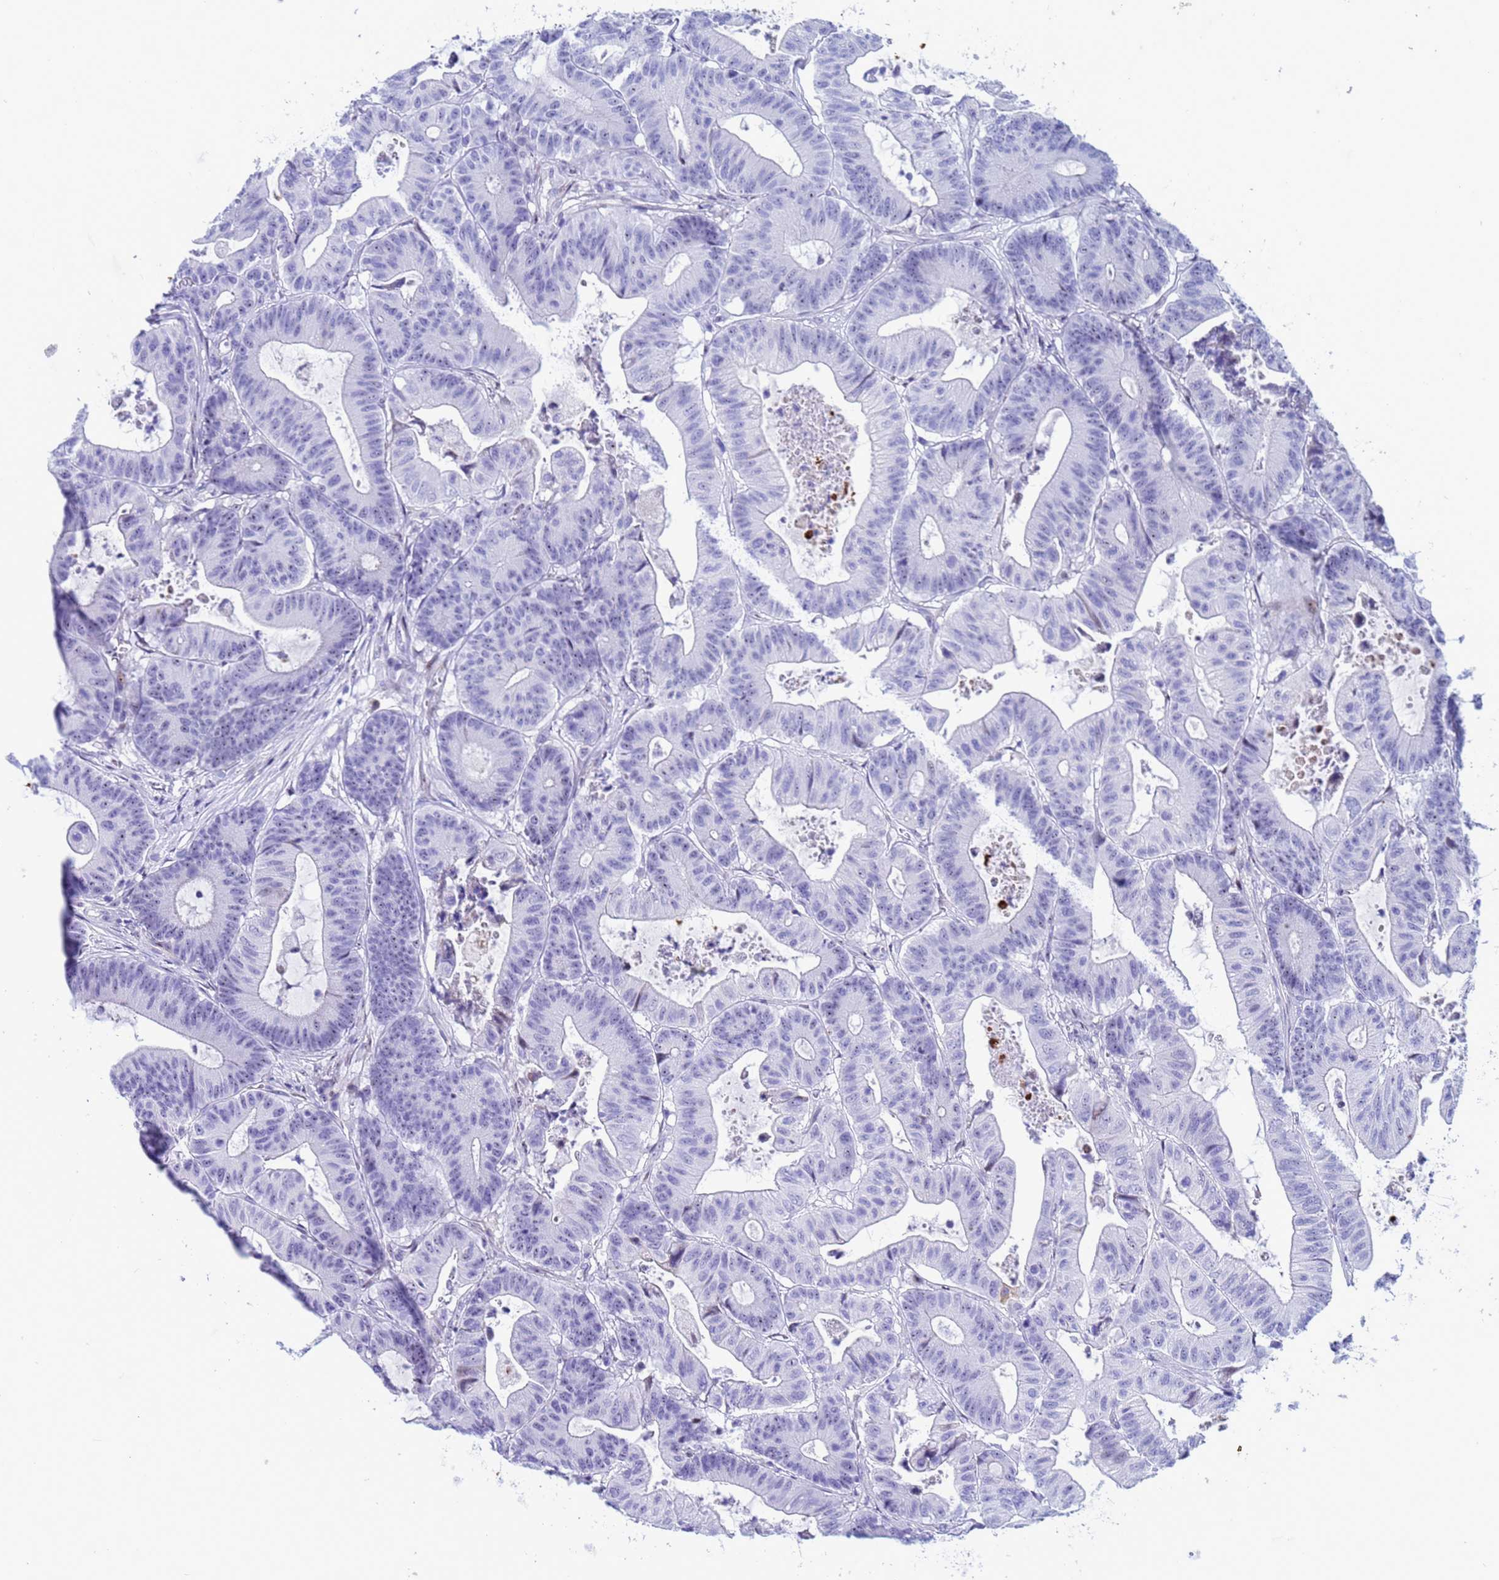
{"staining": {"intensity": "negative", "quantity": "none", "location": "none"}, "tissue": "colorectal cancer", "cell_type": "Tumor cells", "image_type": "cancer", "snomed": [{"axis": "morphology", "description": "Adenocarcinoma, NOS"}, {"axis": "topography", "description": "Colon"}], "caption": "This is a photomicrograph of immunohistochemistry staining of colorectal adenocarcinoma, which shows no expression in tumor cells.", "gene": "POP5", "patient": {"sex": "female", "age": 84}}